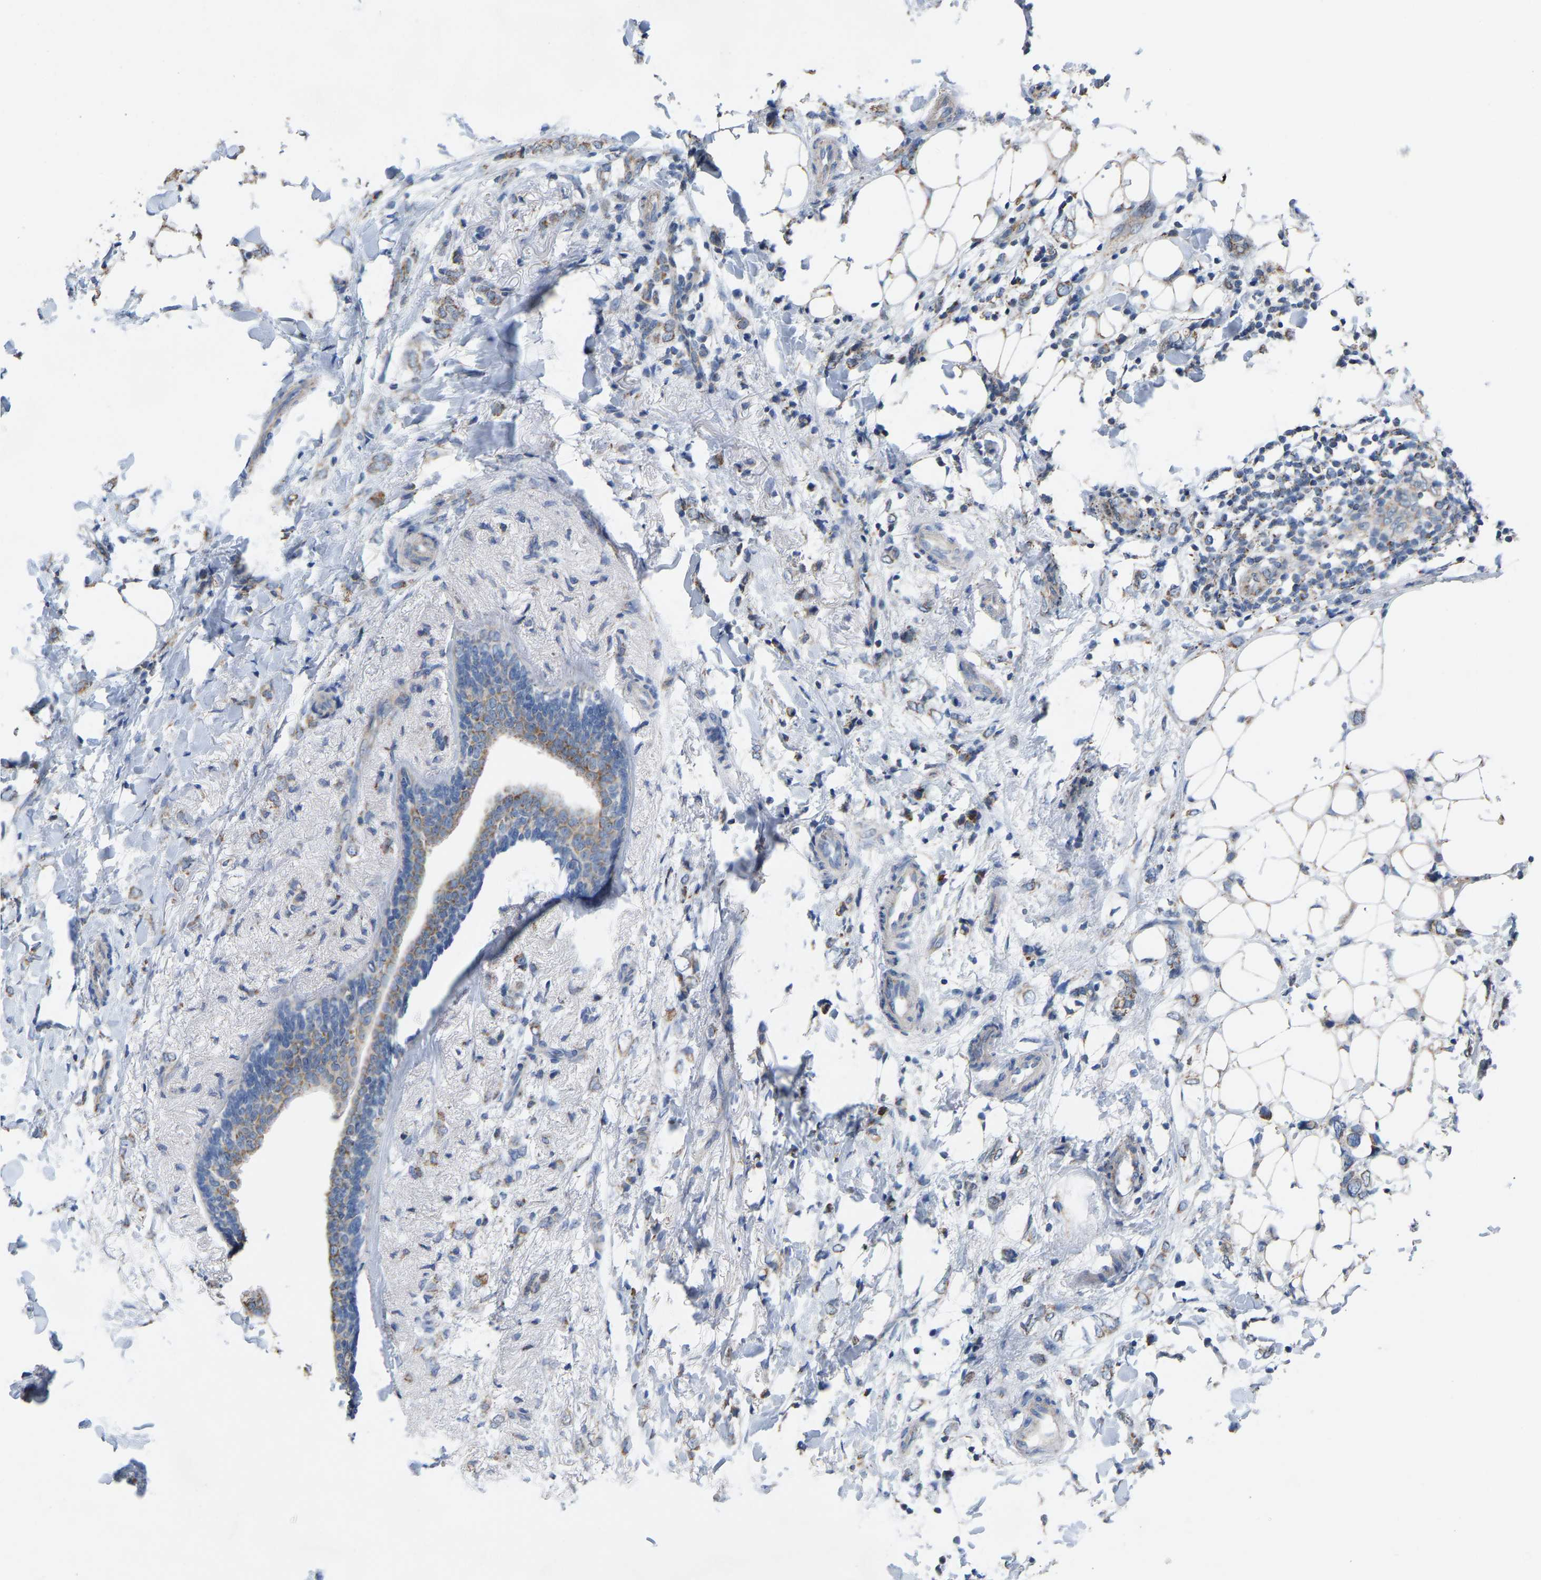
{"staining": {"intensity": "weak", "quantity": ">75%", "location": "cytoplasmic/membranous"}, "tissue": "breast cancer", "cell_type": "Tumor cells", "image_type": "cancer", "snomed": [{"axis": "morphology", "description": "Normal tissue, NOS"}, {"axis": "morphology", "description": "Lobular carcinoma"}, {"axis": "topography", "description": "Breast"}], "caption": "Tumor cells demonstrate low levels of weak cytoplasmic/membranous staining in about >75% of cells in human breast cancer (lobular carcinoma).", "gene": "BCL10", "patient": {"sex": "female", "age": 47}}